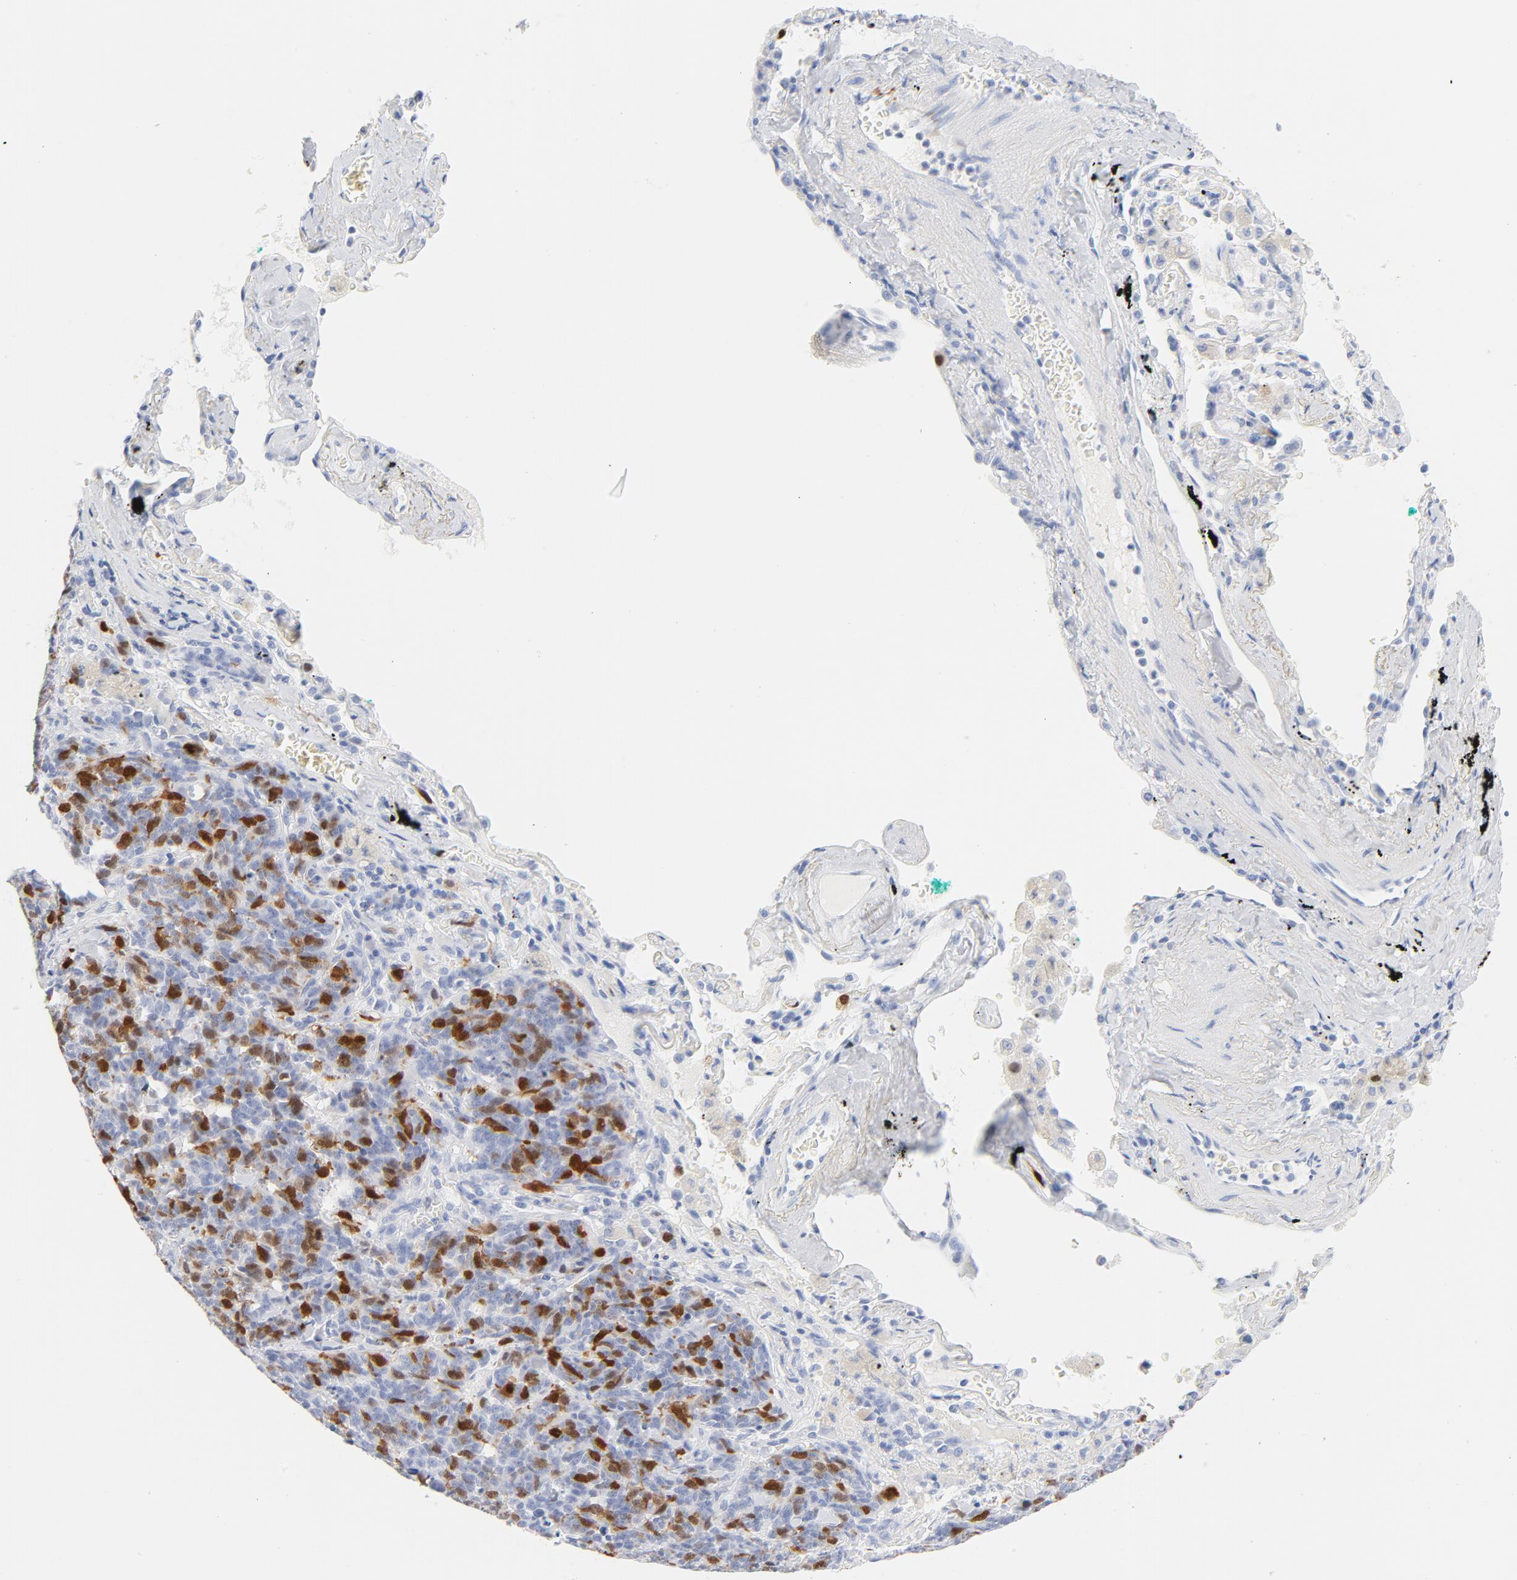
{"staining": {"intensity": "strong", "quantity": "25%-75%", "location": "nuclear"}, "tissue": "lung cancer", "cell_type": "Tumor cells", "image_type": "cancer", "snomed": [{"axis": "morphology", "description": "Neoplasm, malignant, NOS"}, {"axis": "topography", "description": "Lung"}], "caption": "An image showing strong nuclear expression in approximately 25%-75% of tumor cells in neoplasm (malignant) (lung), as visualized by brown immunohistochemical staining.", "gene": "CDC20", "patient": {"sex": "female", "age": 58}}